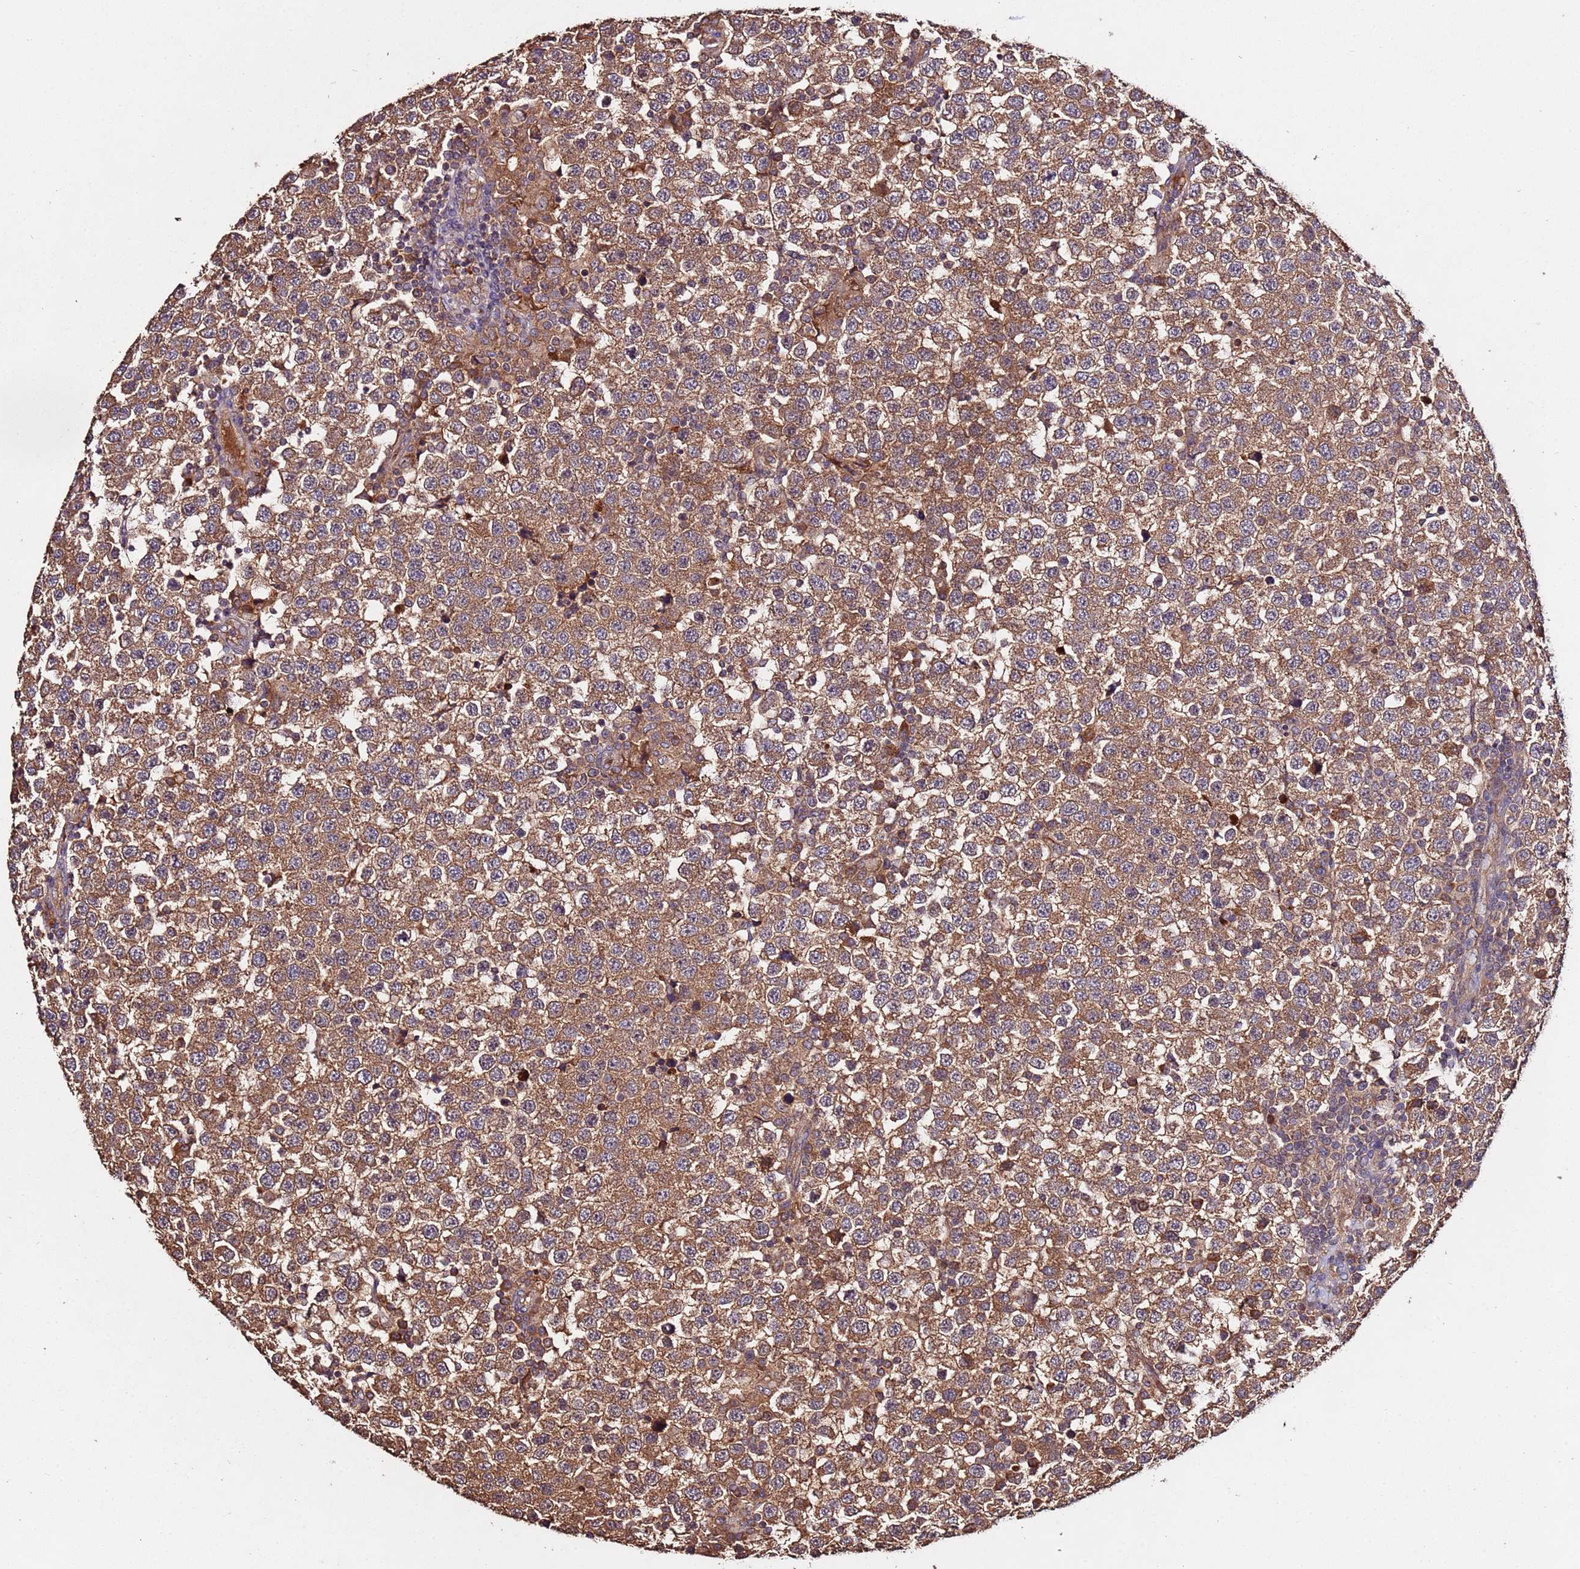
{"staining": {"intensity": "moderate", "quantity": ">75%", "location": "cytoplasmic/membranous"}, "tissue": "testis cancer", "cell_type": "Tumor cells", "image_type": "cancer", "snomed": [{"axis": "morphology", "description": "Seminoma, NOS"}, {"axis": "topography", "description": "Testis"}], "caption": "IHC (DAB (3,3'-diaminobenzidine)) staining of testis seminoma displays moderate cytoplasmic/membranous protein positivity in approximately >75% of tumor cells.", "gene": "RPS15A", "patient": {"sex": "male", "age": 34}}